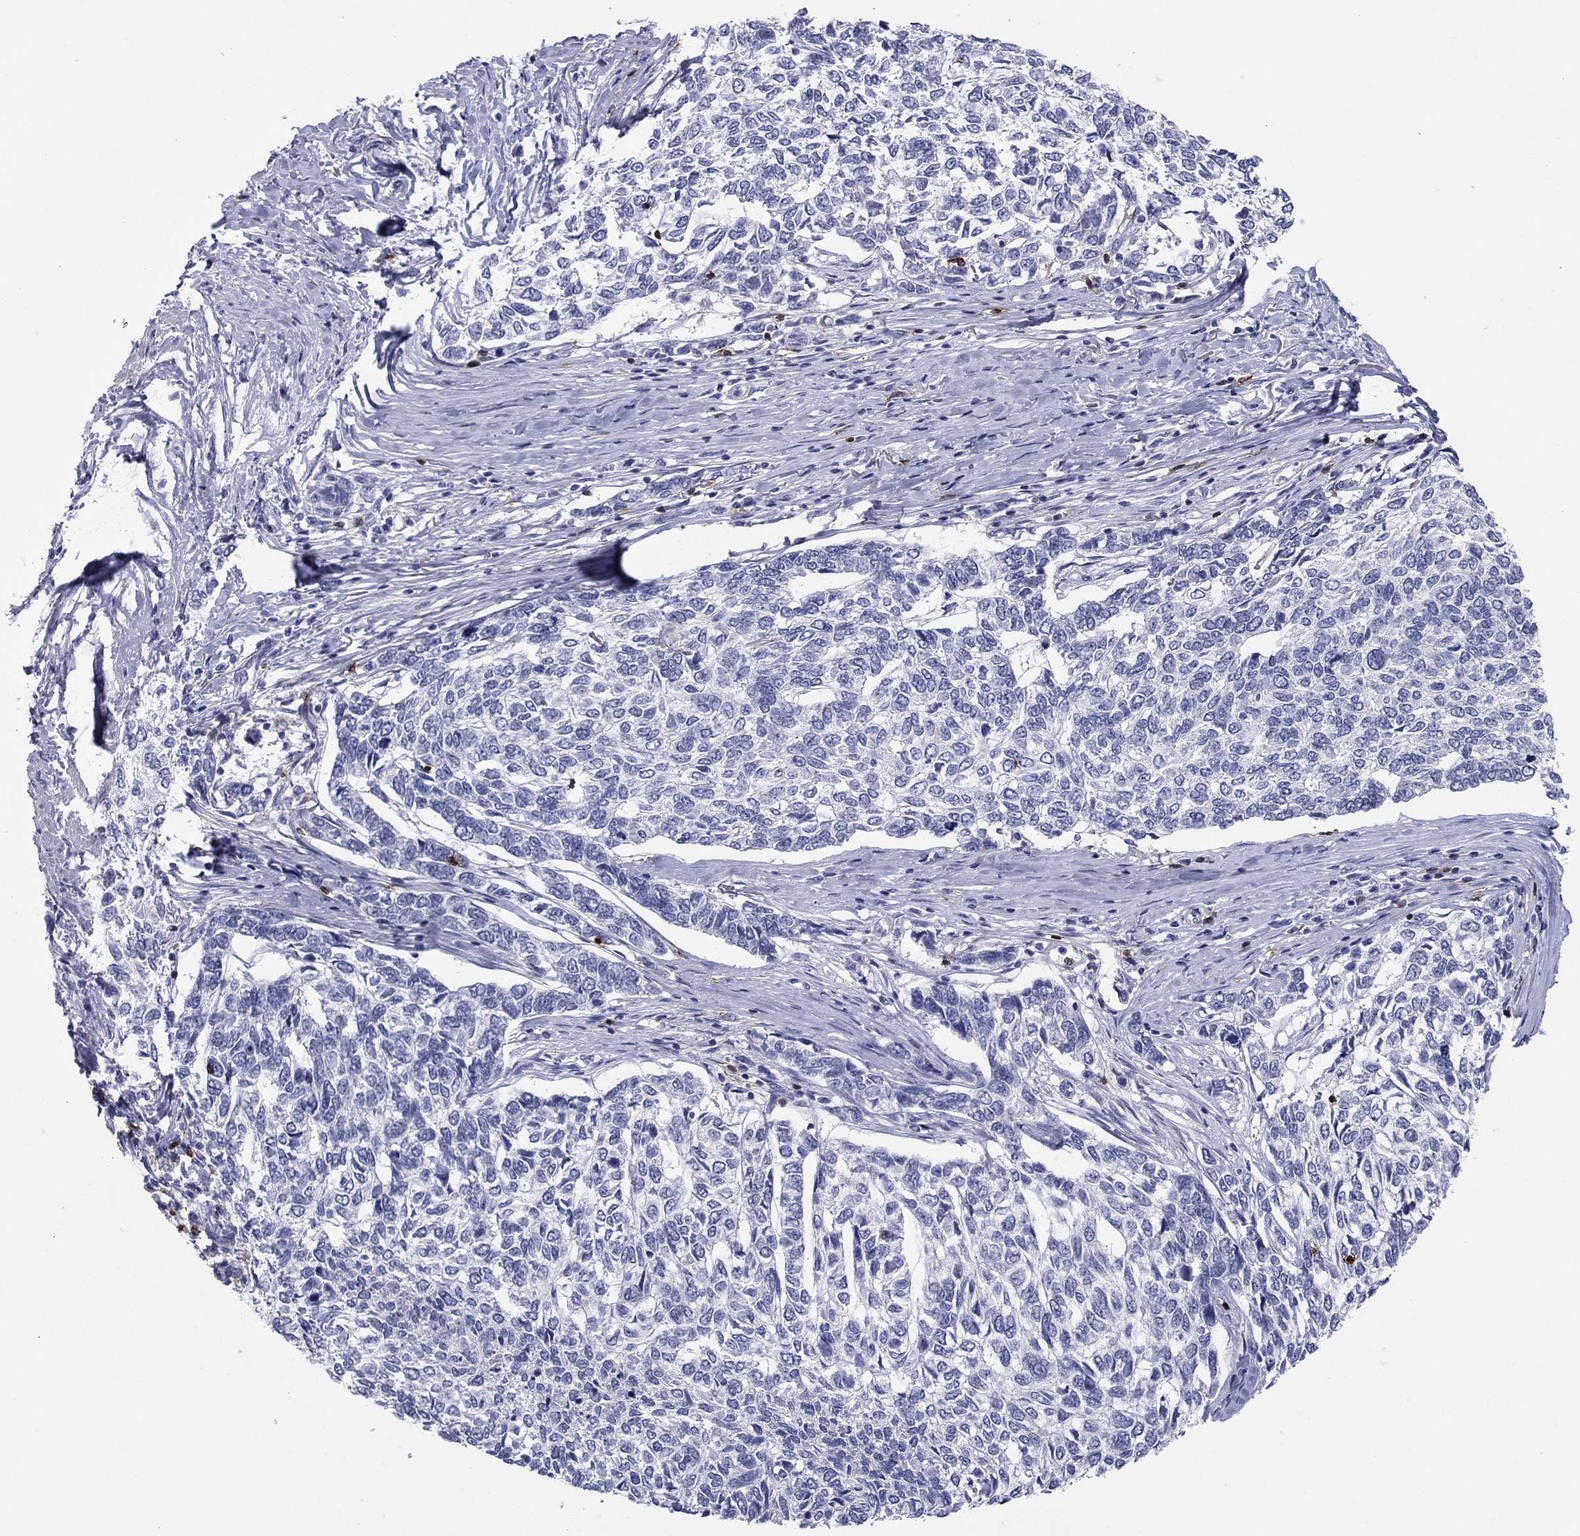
{"staining": {"intensity": "negative", "quantity": "none", "location": "none"}, "tissue": "skin cancer", "cell_type": "Tumor cells", "image_type": "cancer", "snomed": [{"axis": "morphology", "description": "Basal cell carcinoma"}, {"axis": "topography", "description": "Skin"}], "caption": "Tumor cells are negative for protein expression in human skin cancer. (Brightfield microscopy of DAB (3,3'-diaminobenzidine) IHC at high magnification).", "gene": "ITGAE", "patient": {"sex": "female", "age": 65}}